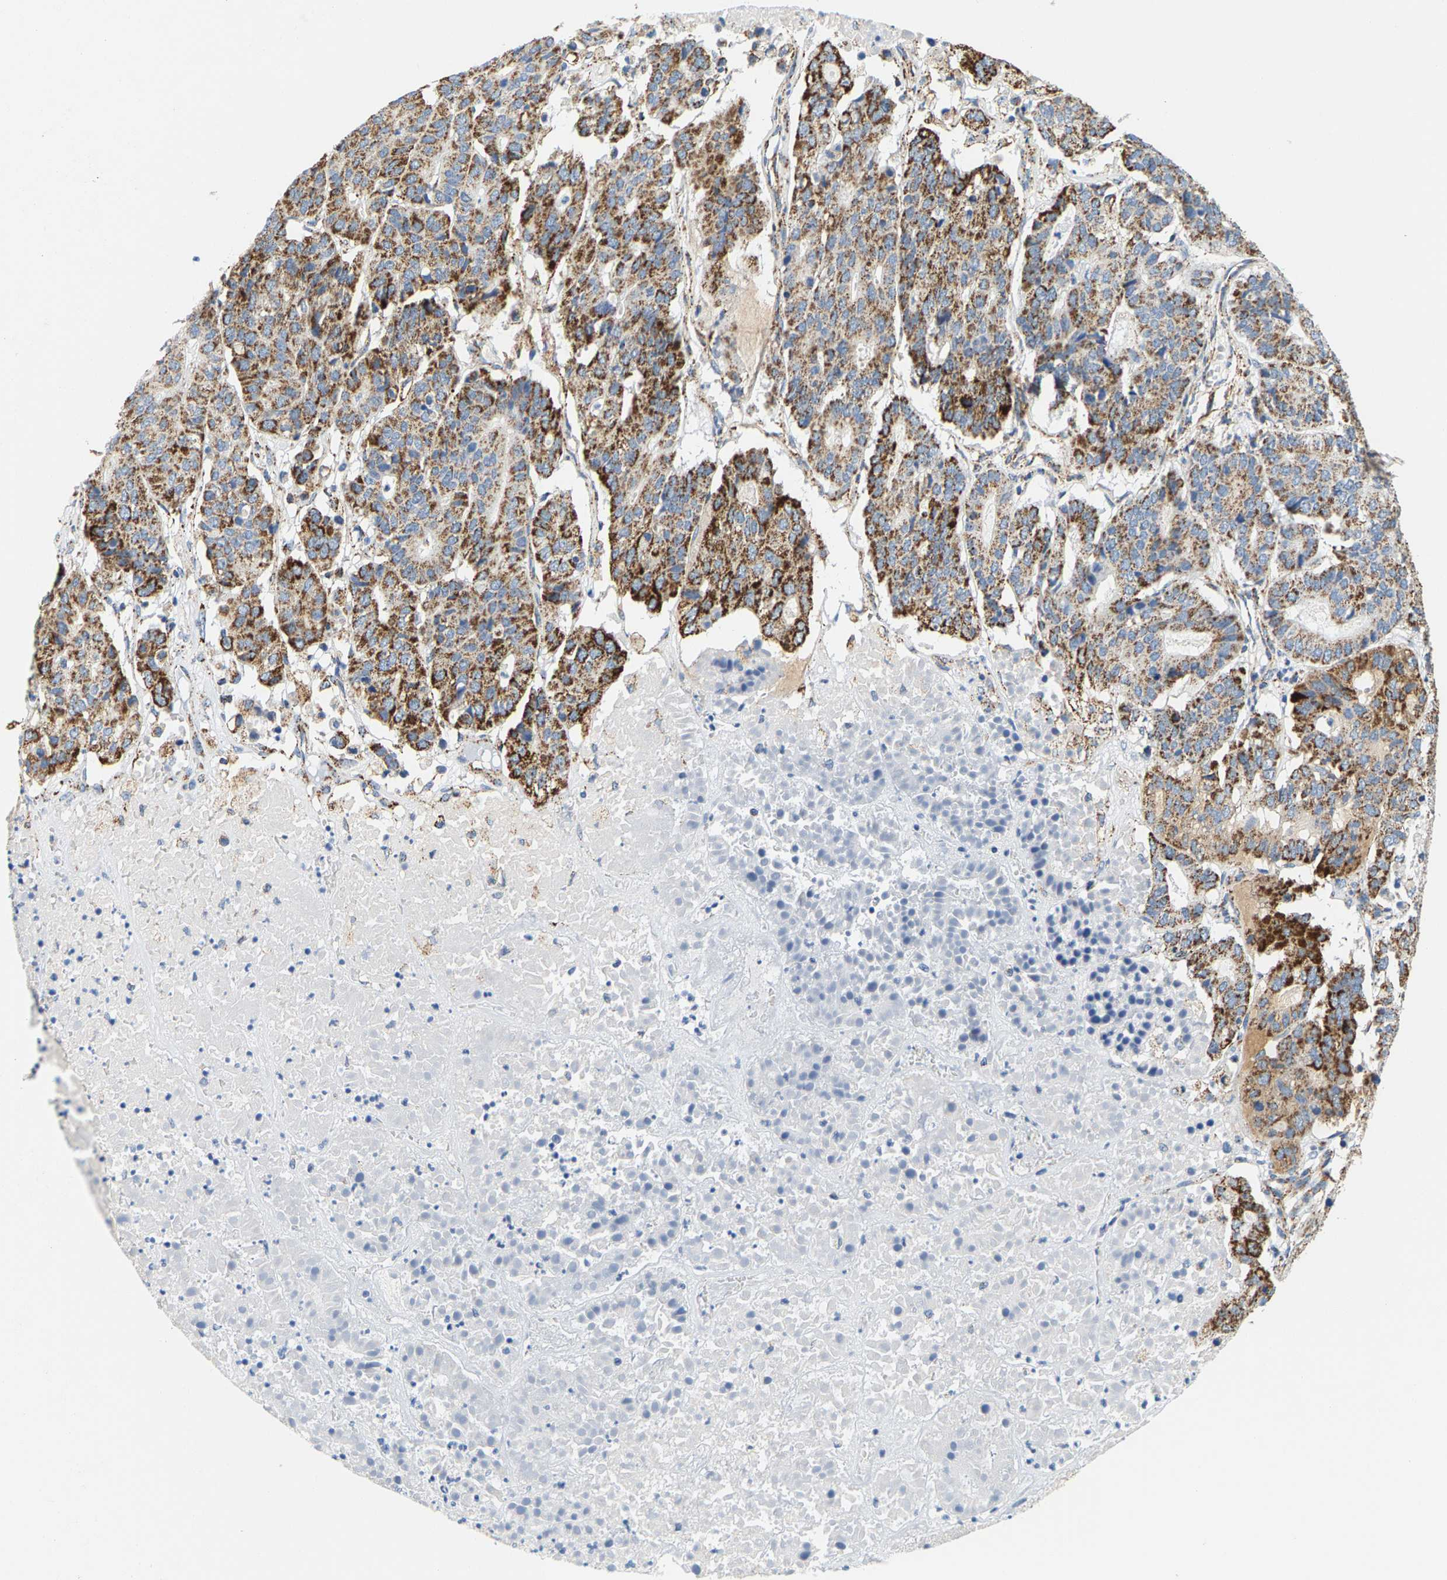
{"staining": {"intensity": "moderate", "quantity": ">75%", "location": "cytoplasmic/membranous"}, "tissue": "pancreatic cancer", "cell_type": "Tumor cells", "image_type": "cancer", "snomed": [{"axis": "morphology", "description": "Adenocarcinoma, NOS"}, {"axis": "topography", "description": "Pancreas"}], "caption": "Human pancreatic cancer stained with a brown dye exhibits moderate cytoplasmic/membranous positive expression in approximately >75% of tumor cells.", "gene": "SHMT2", "patient": {"sex": "male", "age": 50}}